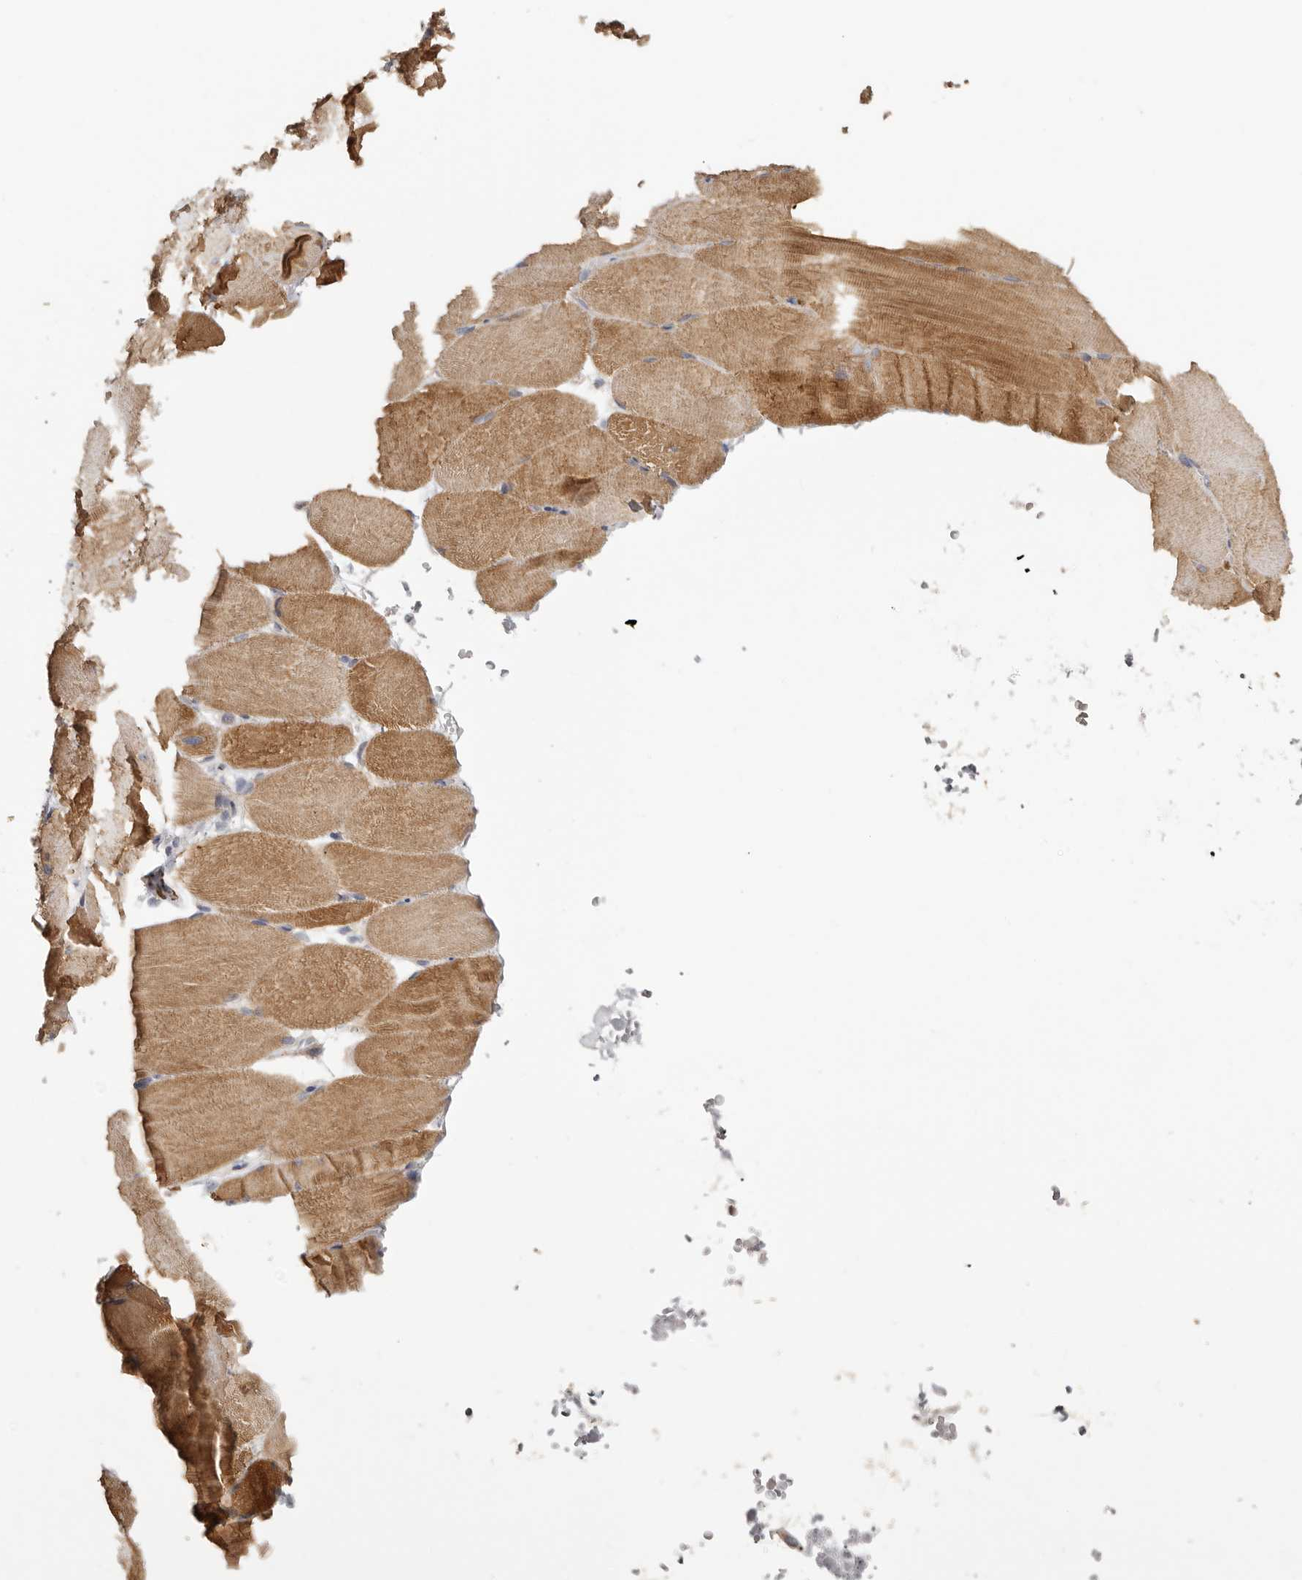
{"staining": {"intensity": "moderate", "quantity": ">75%", "location": "cytoplasmic/membranous"}, "tissue": "skeletal muscle", "cell_type": "Myocytes", "image_type": "normal", "snomed": [{"axis": "morphology", "description": "Normal tissue, NOS"}, {"axis": "topography", "description": "Skeletal muscle"}, {"axis": "topography", "description": "Parathyroid gland"}], "caption": "IHC photomicrograph of benign human skeletal muscle stained for a protein (brown), which exhibits medium levels of moderate cytoplasmic/membranous positivity in about >75% of myocytes.", "gene": "MSRB2", "patient": {"sex": "female", "age": 37}}